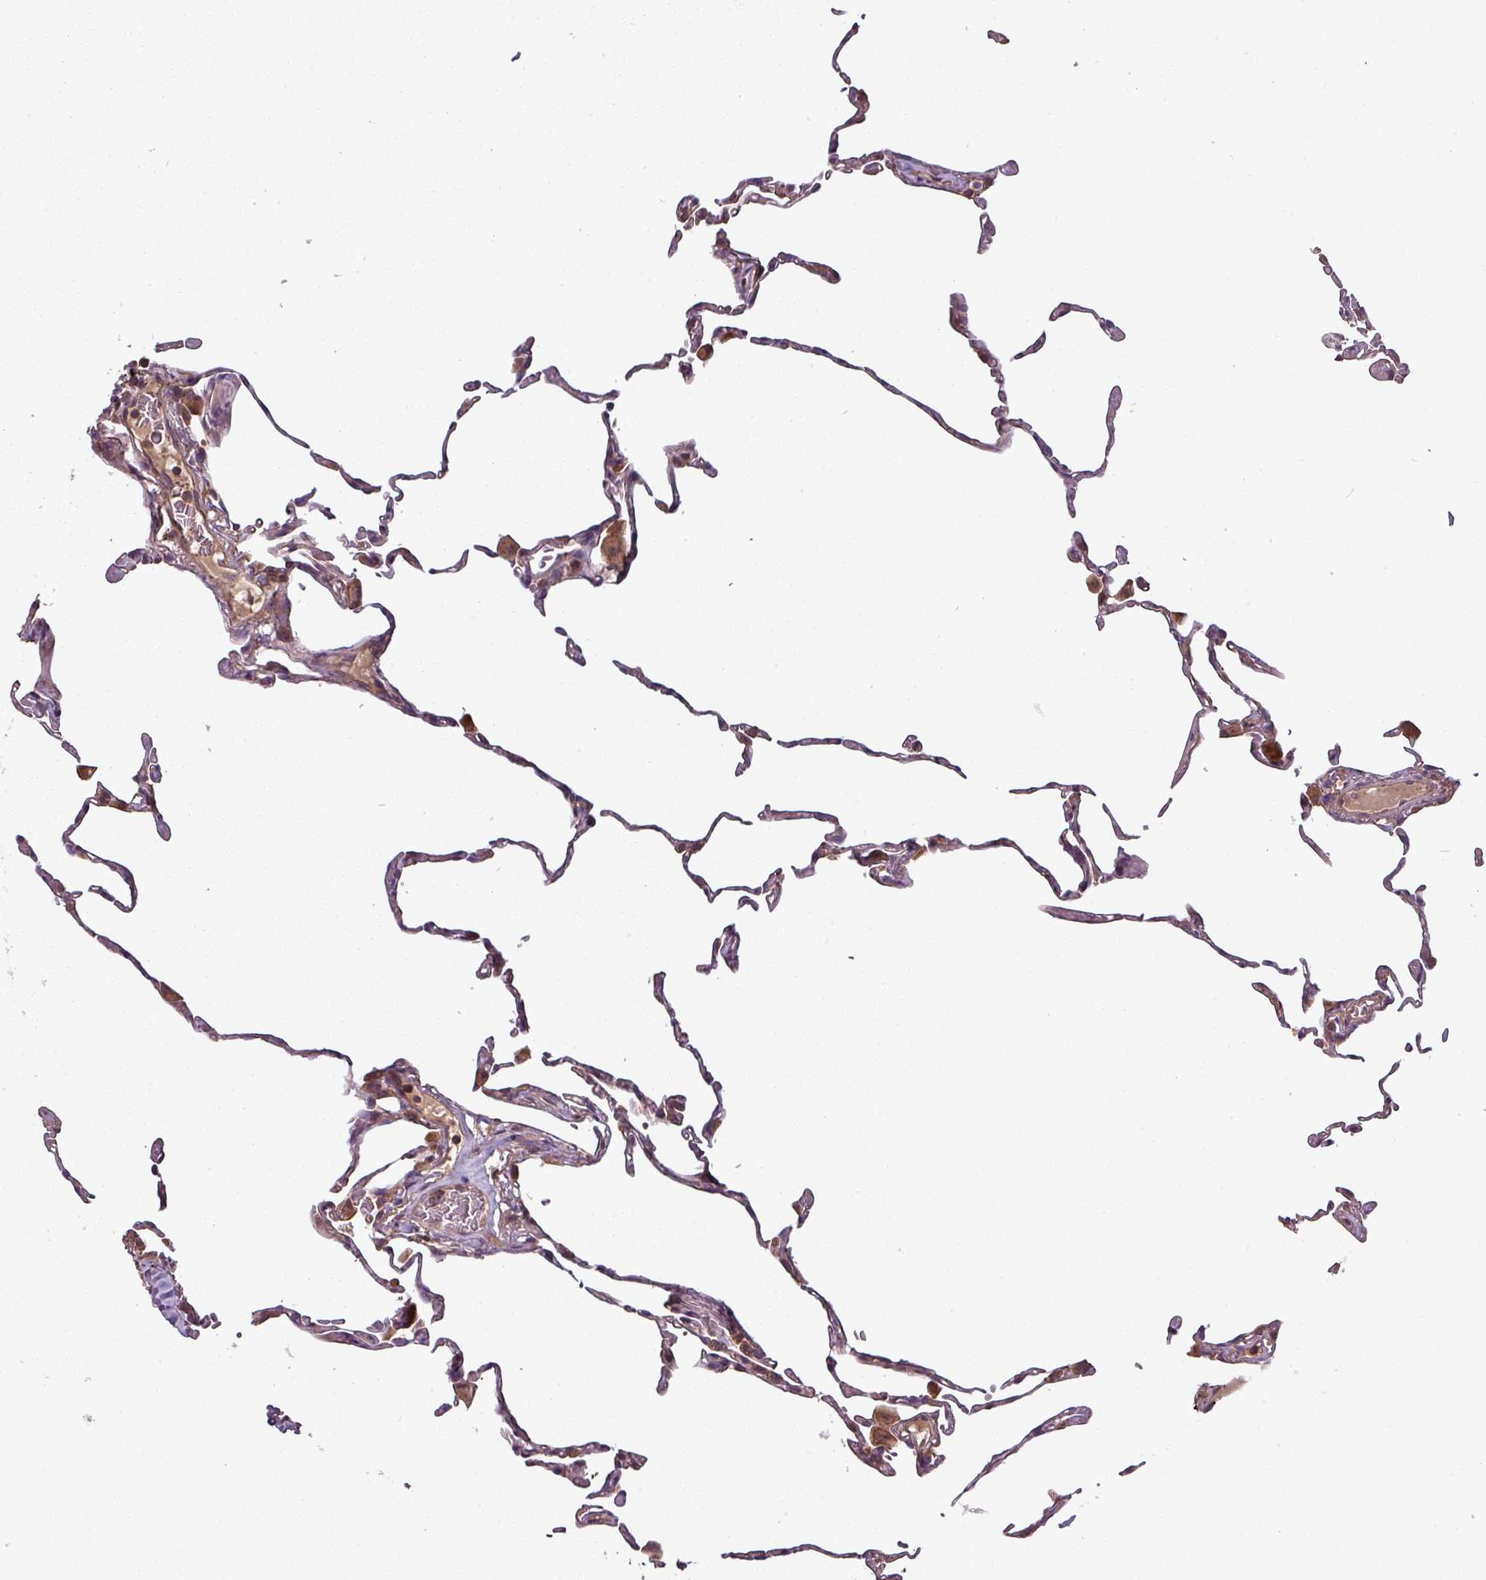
{"staining": {"intensity": "moderate", "quantity": "<25%", "location": "cytoplasmic/membranous"}, "tissue": "lung", "cell_type": "Alveolar cells", "image_type": "normal", "snomed": [{"axis": "morphology", "description": "Normal tissue, NOS"}, {"axis": "topography", "description": "Lung"}], "caption": "A photomicrograph showing moderate cytoplasmic/membranous positivity in about <25% of alveolar cells in benign lung, as visualized by brown immunohistochemical staining.", "gene": "GSKIP", "patient": {"sex": "female", "age": 57}}